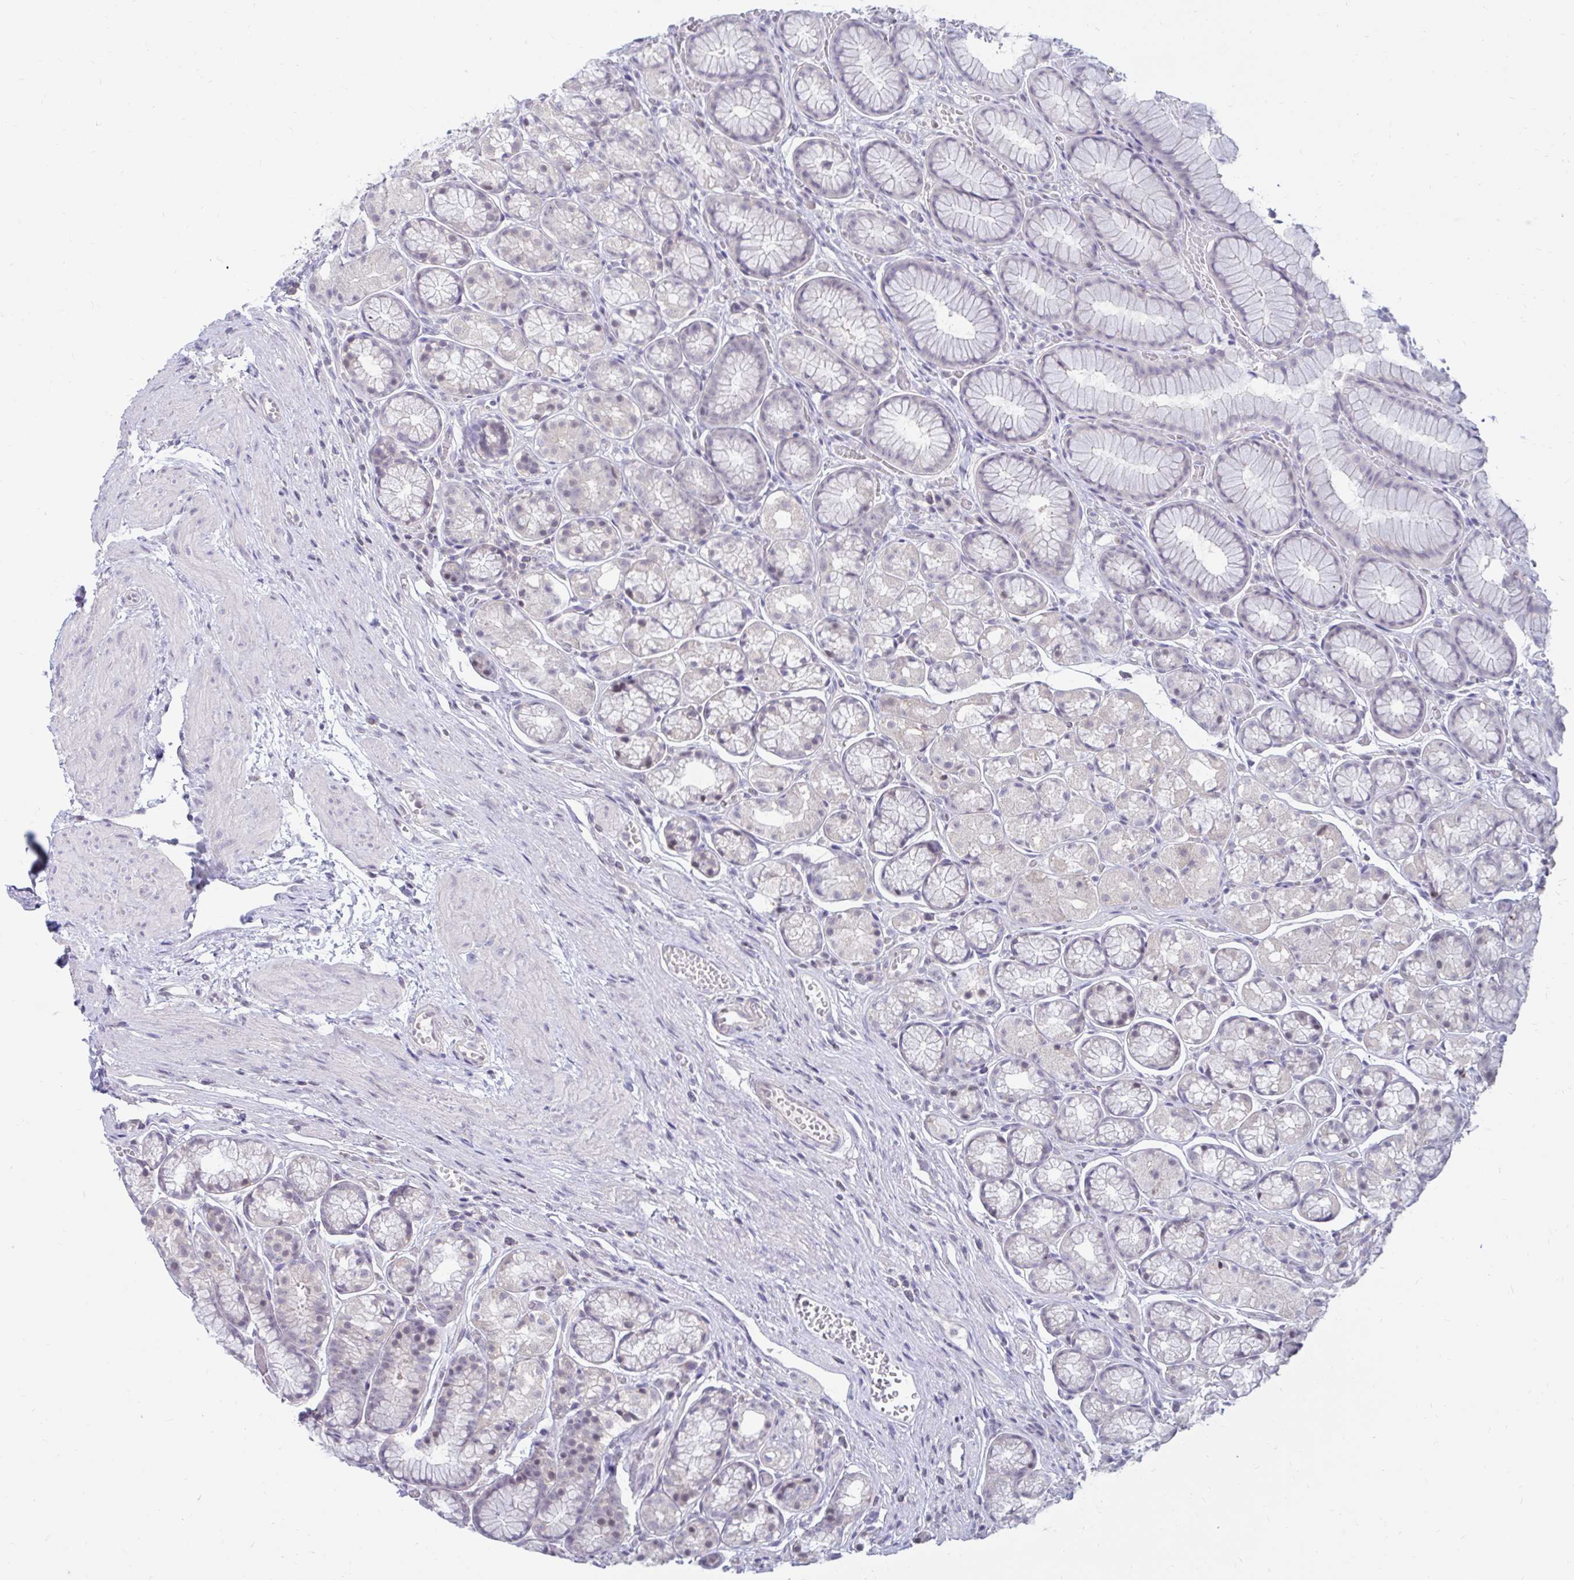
{"staining": {"intensity": "weak", "quantity": "<25%", "location": "cytoplasmic/membranous"}, "tissue": "stomach", "cell_type": "Glandular cells", "image_type": "normal", "snomed": [{"axis": "morphology", "description": "Normal tissue, NOS"}, {"axis": "topography", "description": "Smooth muscle"}, {"axis": "topography", "description": "Stomach"}], "caption": "Glandular cells show no significant protein staining in benign stomach.", "gene": "ARPP19", "patient": {"sex": "male", "age": 70}}